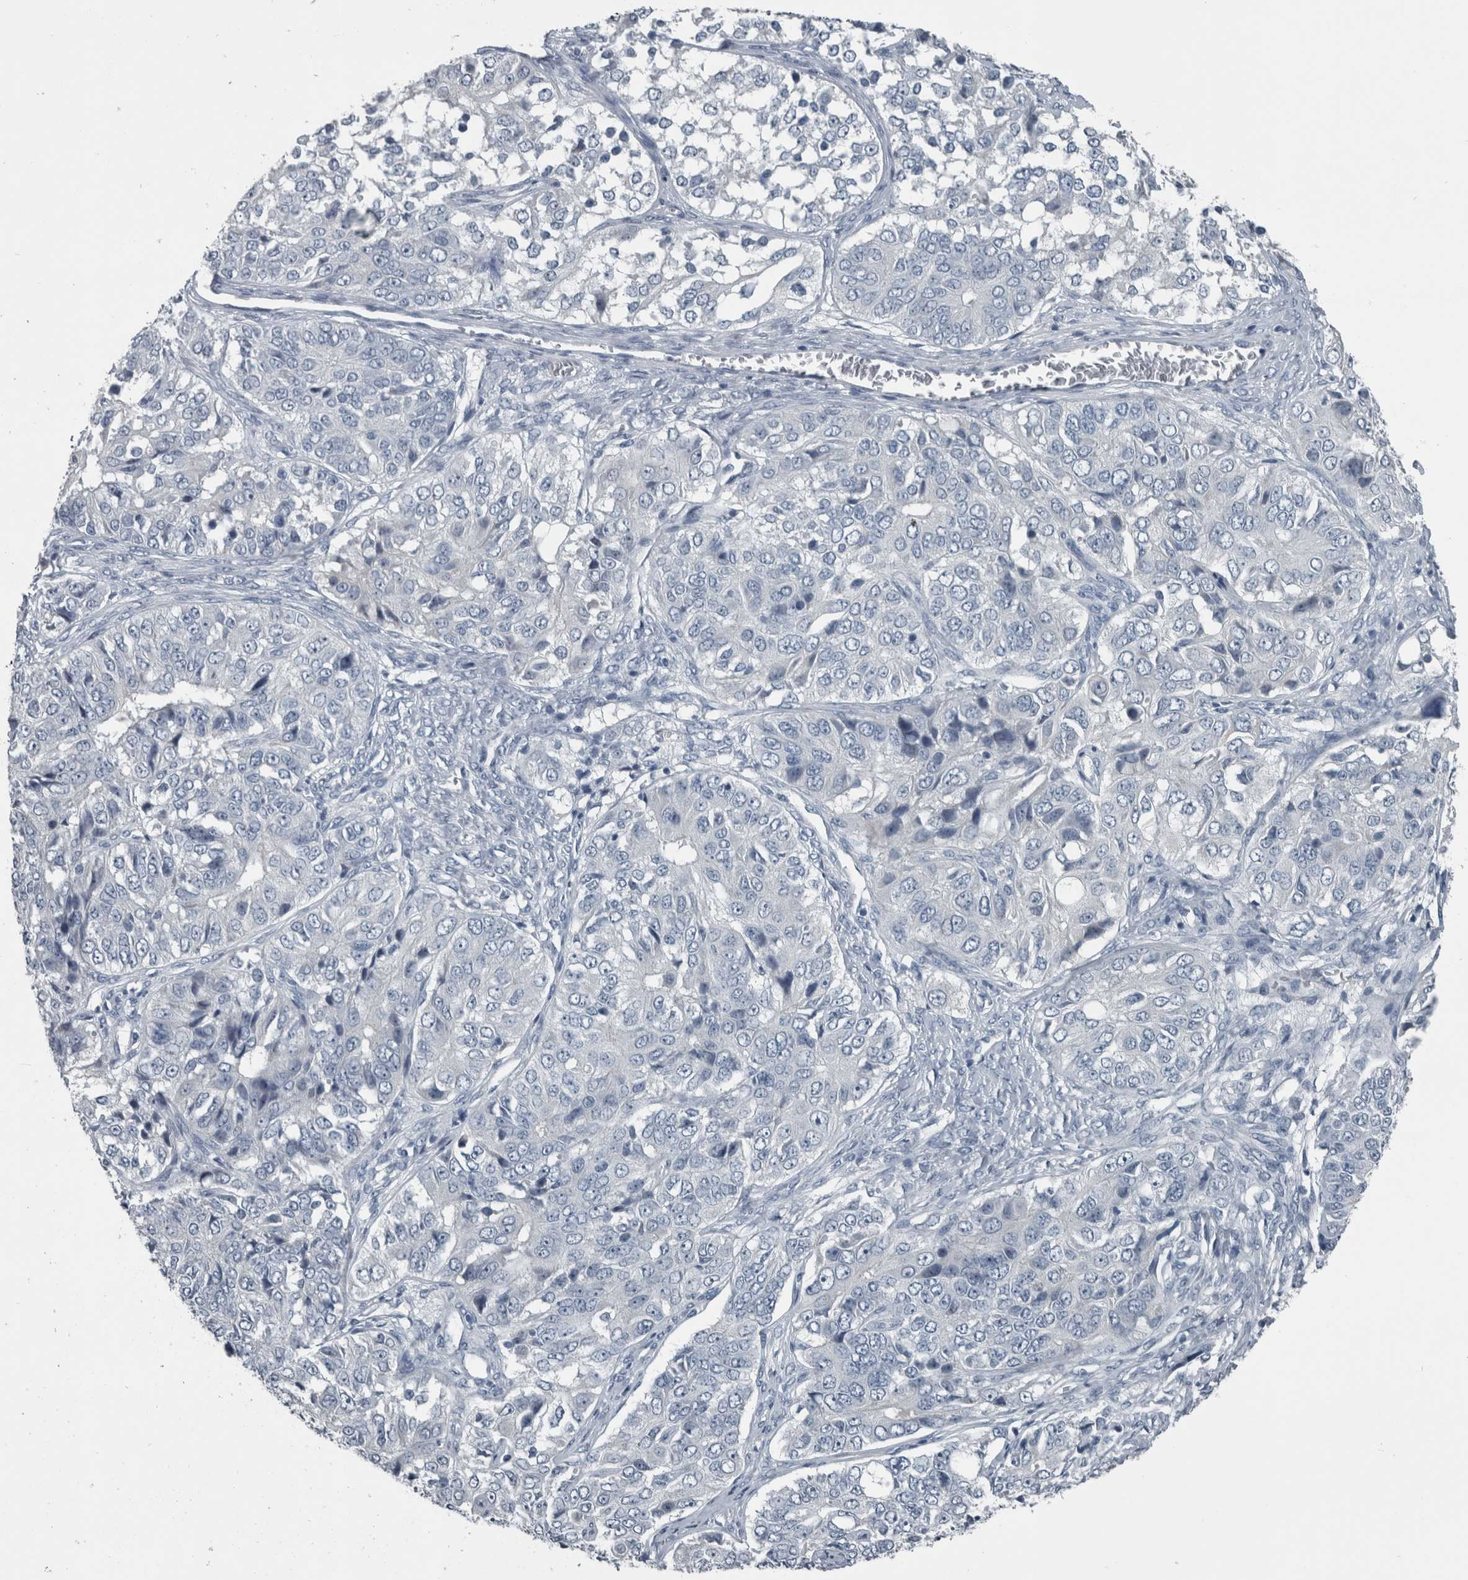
{"staining": {"intensity": "negative", "quantity": "none", "location": "none"}, "tissue": "ovarian cancer", "cell_type": "Tumor cells", "image_type": "cancer", "snomed": [{"axis": "morphology", "description": "Carcinoma, endometroid"}, {"axis": "topography", "description": "Ovary"}], "caption": "Ovarian endometroid carcinoma stained for a protein using immunohistochemistry exhibits no staining tumor cells.", "gene": "KRT20", "patient": {"sex": "female", "age": 51}}